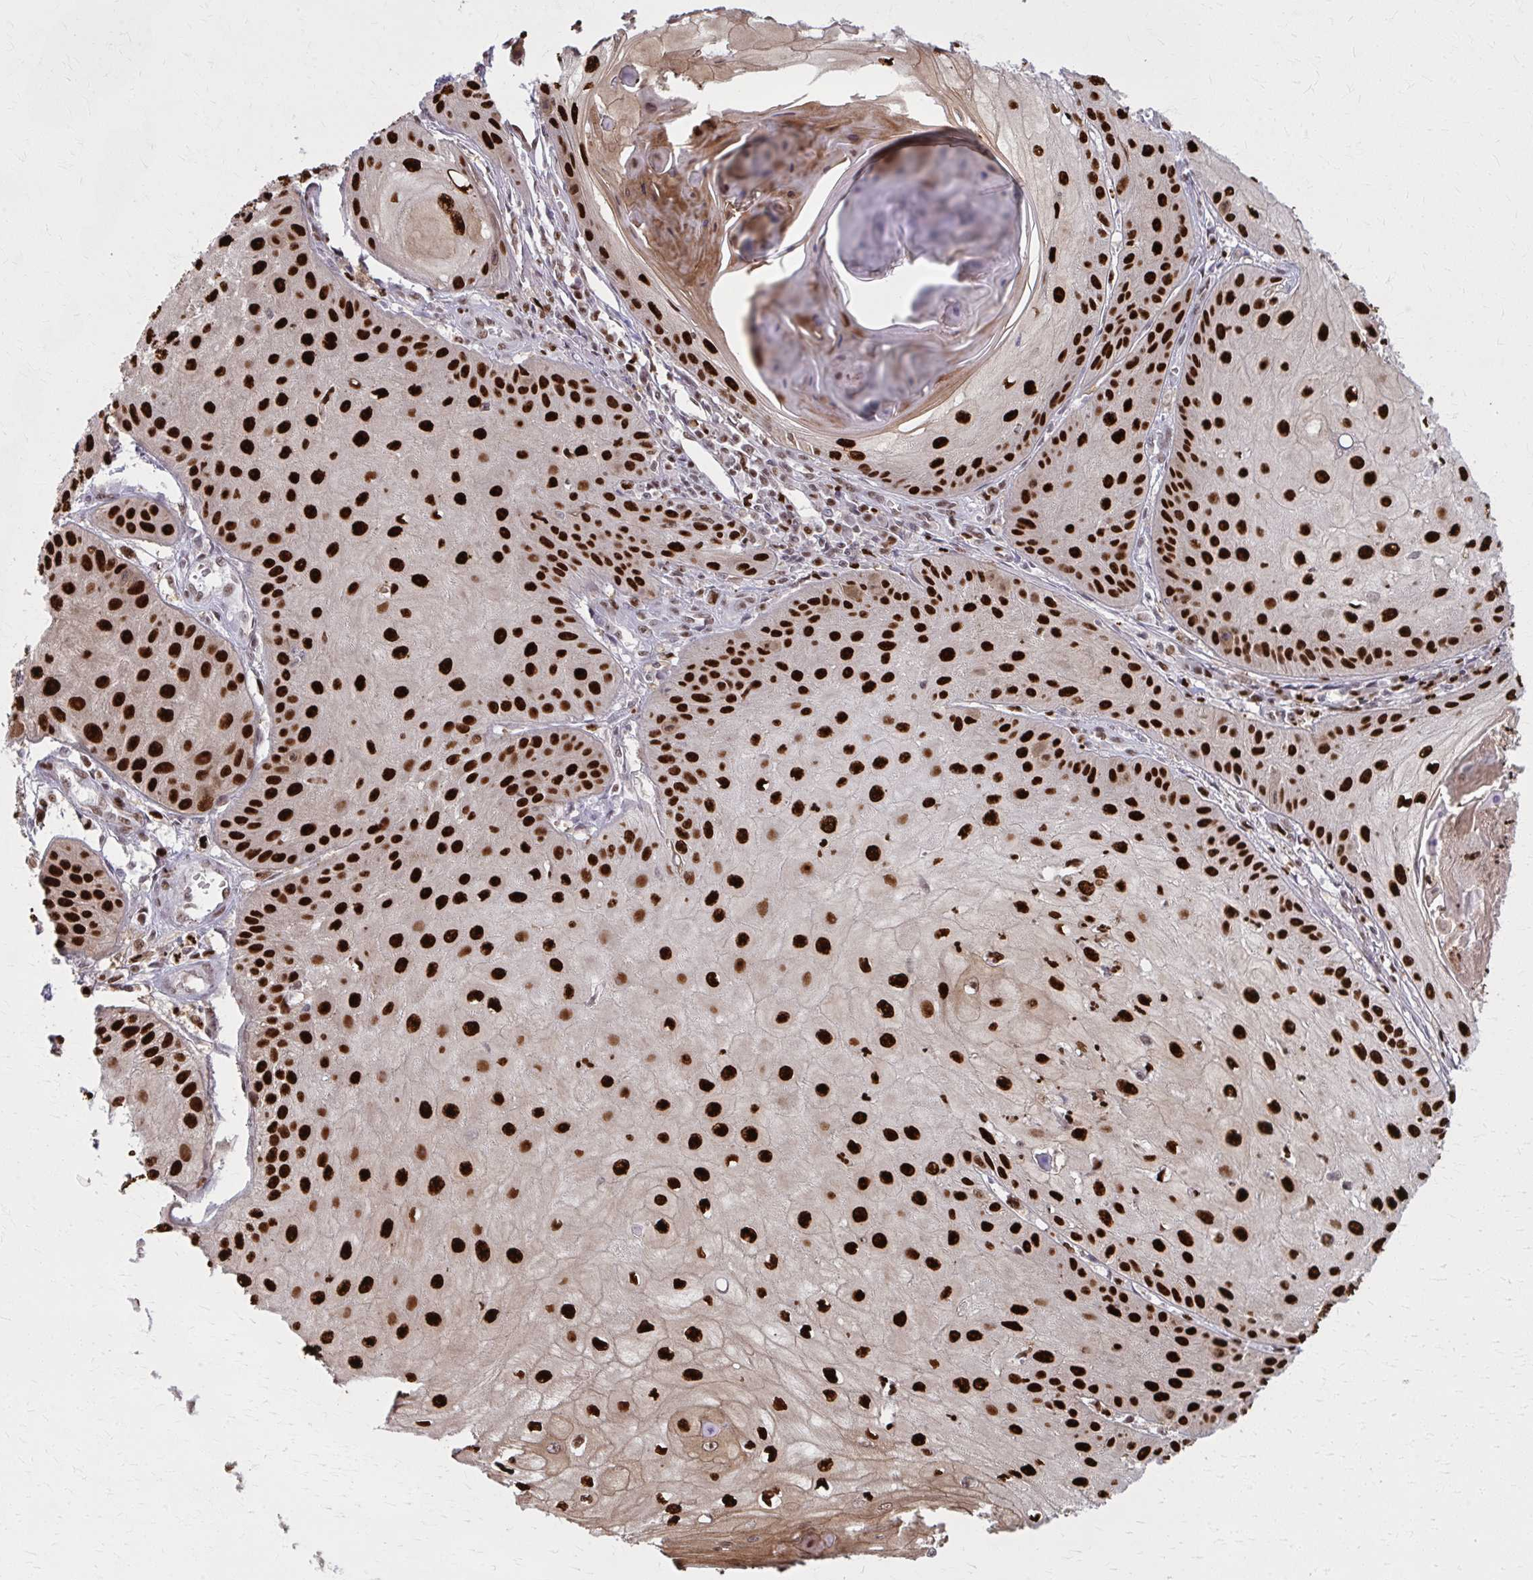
{"staining": {"intensity": "strong", "quantity": ">75%", "location": "nuclear"}, "tissue": "skin cancer", "cell_type": "Tumor cells", "image_type": "cancer", "snomed": [{"axis": "morphology", "description": "Squamous cell carcinoma, NOS"}, {"axis": "topography", "description": "Skin"}], "caption": "This is an image of IHC staining of skin cancer, which shows strong staining in the nuclear of tumor cells.", "gene": "ZNF559", "patient": {"sex": "male", "age": 70}}